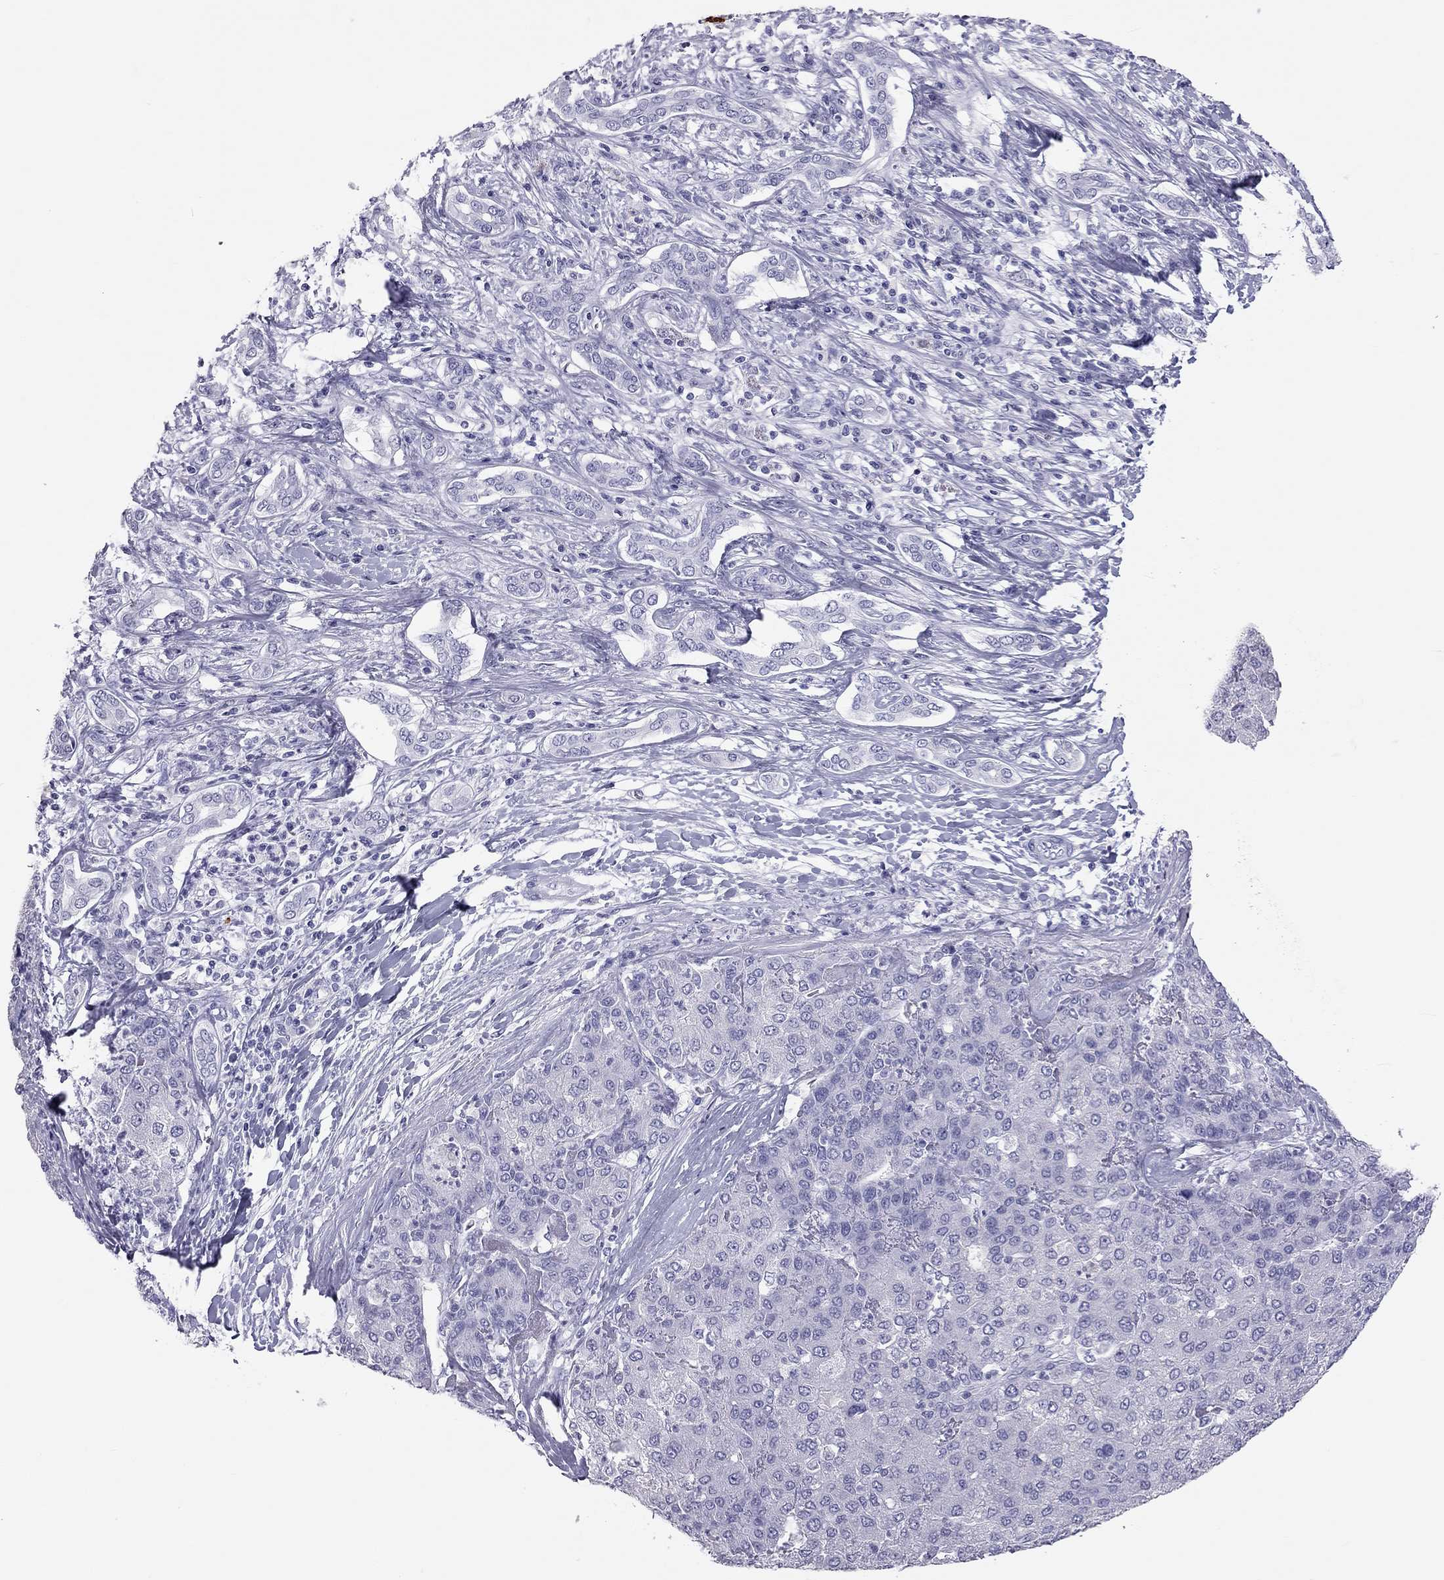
{"staining": {"intensity": "negative", "quantity": "none", "location": "none"}, "tissue": "liver cancer", "cell_type": "Tumor cells", "image_type": "cancer", "snomed": [{"axis": "morphology", "description": "Carcinoma, Hepatocellular, NOS"}, {"axis": "topography", "description": "Liver"}], "caption": "Protein analysis of liver cancer (hepatocellular carcinoma) exhibits no significant expression in tumor cells.", "gene": "KLRG1", "patient": {"sex": "male", "age": 65}}